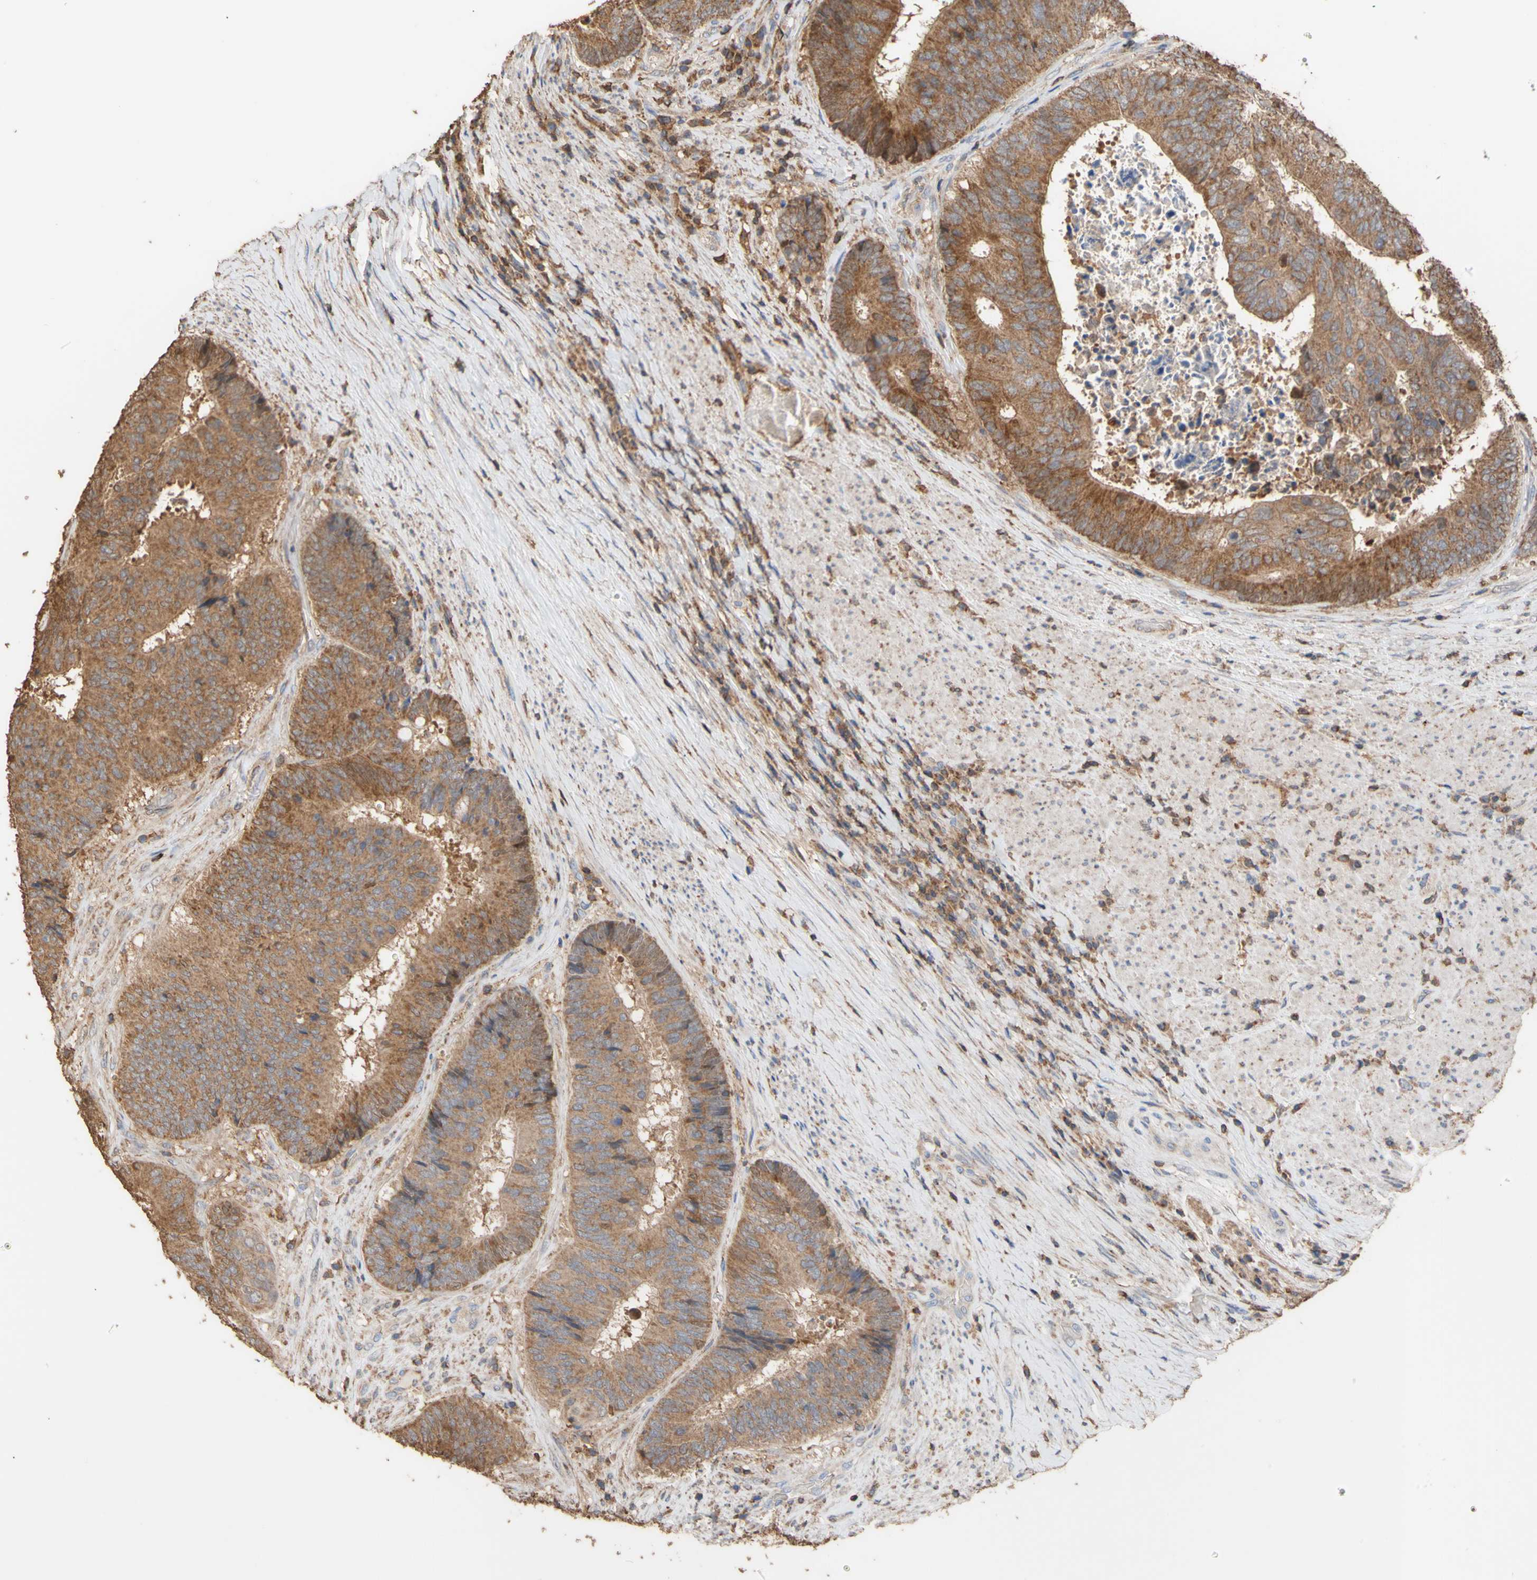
{"staining": {"intensity": "moderate", "quantity": ">75%", "location": "cytoplasmic/membranous"}, "tissue": "colorectal cancer", "cell_type": "Tumor cells", "image_type": "cancer", "snomed": [{"axis": "morphology", "description": "Adenocarcinoma, NOS"}, {"axis": "topography", "description": "Rectum"}], "caption": "Protein analysis of colorectal cancer tissue demonstrates moderate cytoplasmic/membranous expression in approximately >75% of tumor cells.", "gene": "ALDH9A1", "patient": {"sex": "male", "age": 72}}